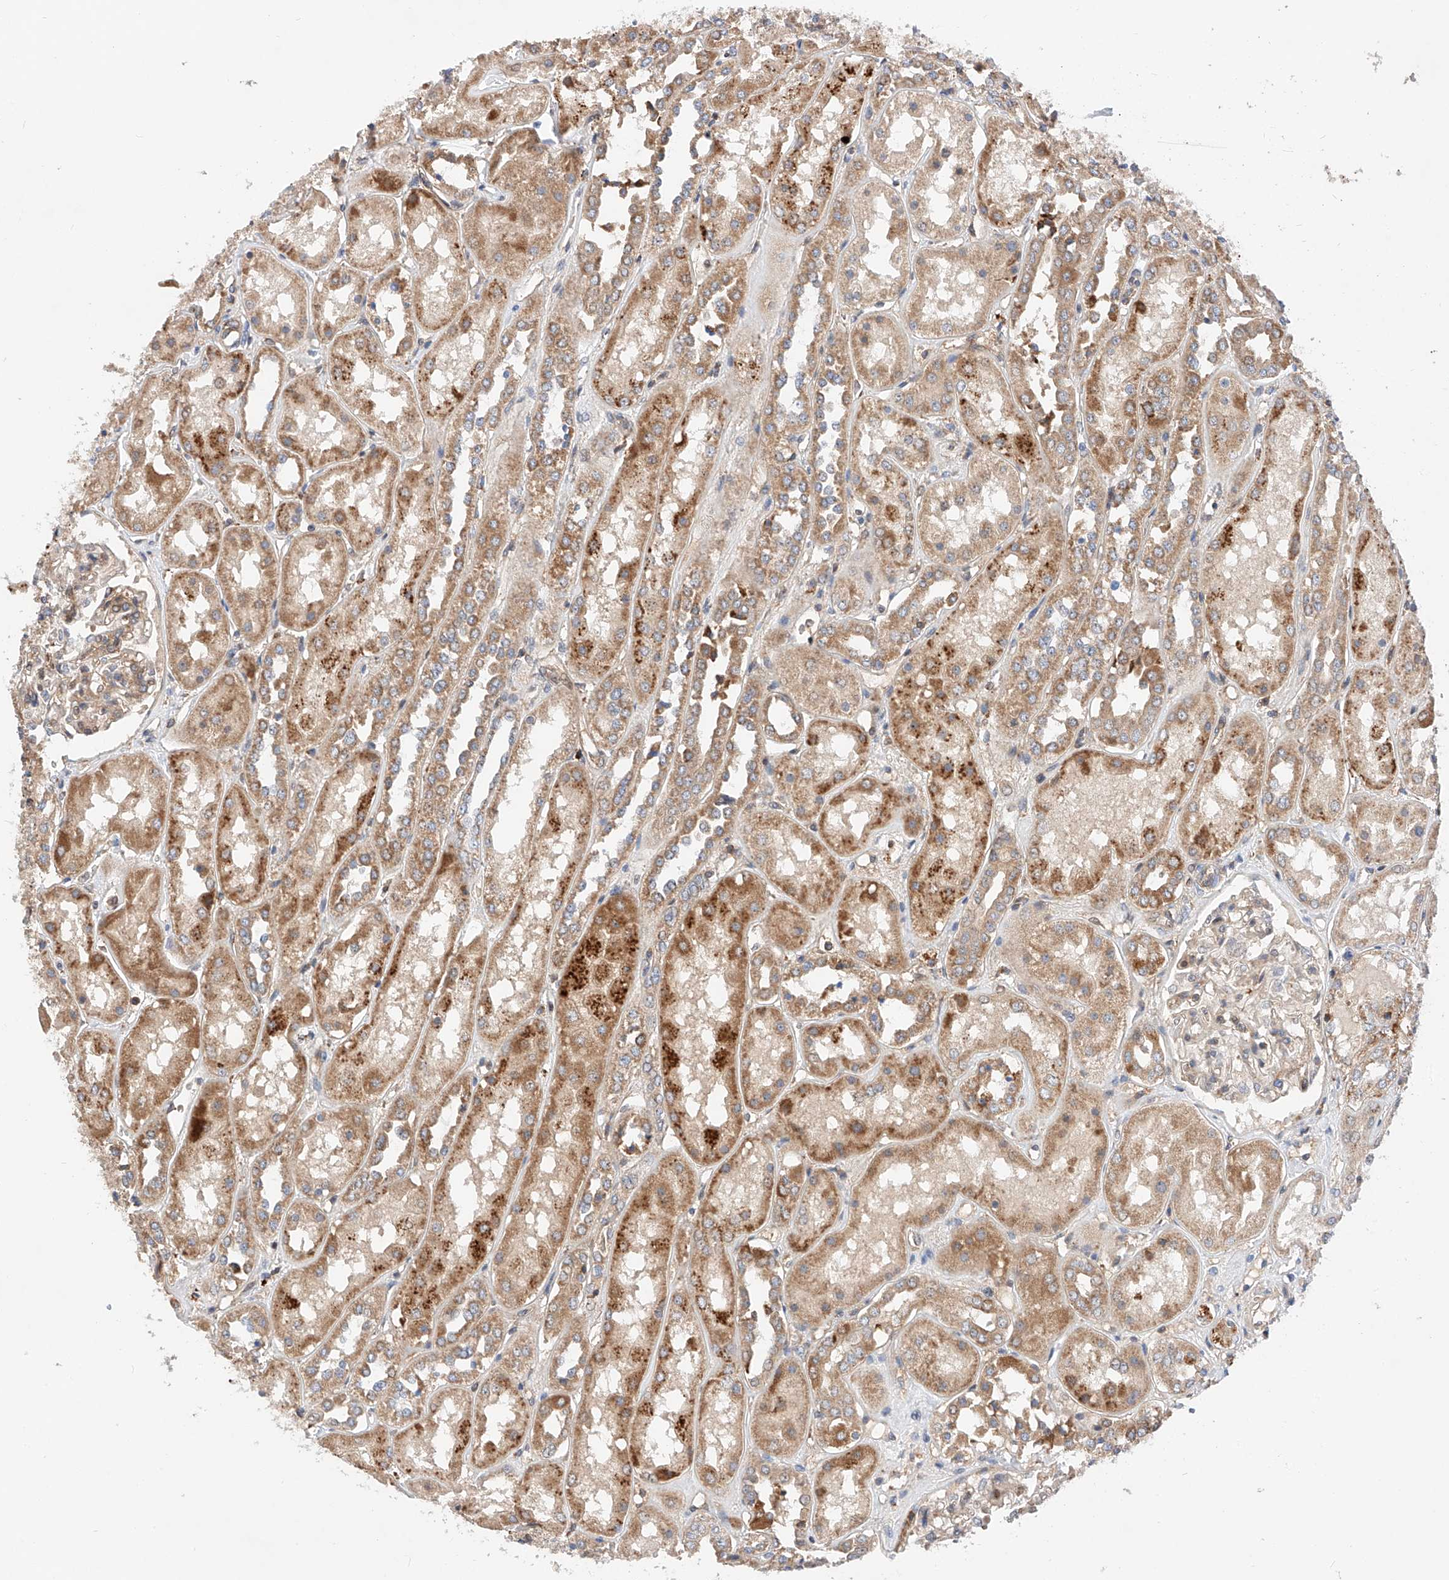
{"staining": {"intensity": "weak", "quantity": "25%-75%", "location": "none"}, "tissue": "kidney", "cell_type": "Cells in glomeruli", "image_type": "normal", "snomed": [{"axis": "morphology", "description": "Normal tissue, NOS"}, {"axis": "topography", "description": "Kidney"}], "caption": "This micrograph exhibits immunohistochemistry (IHC) staining of unremarkable human kidney, with low weak None staining in about 25%-75% of cells in glomeruli.", "gene": "NR1D1", "patient": {"sex": "male", "age": 70}}